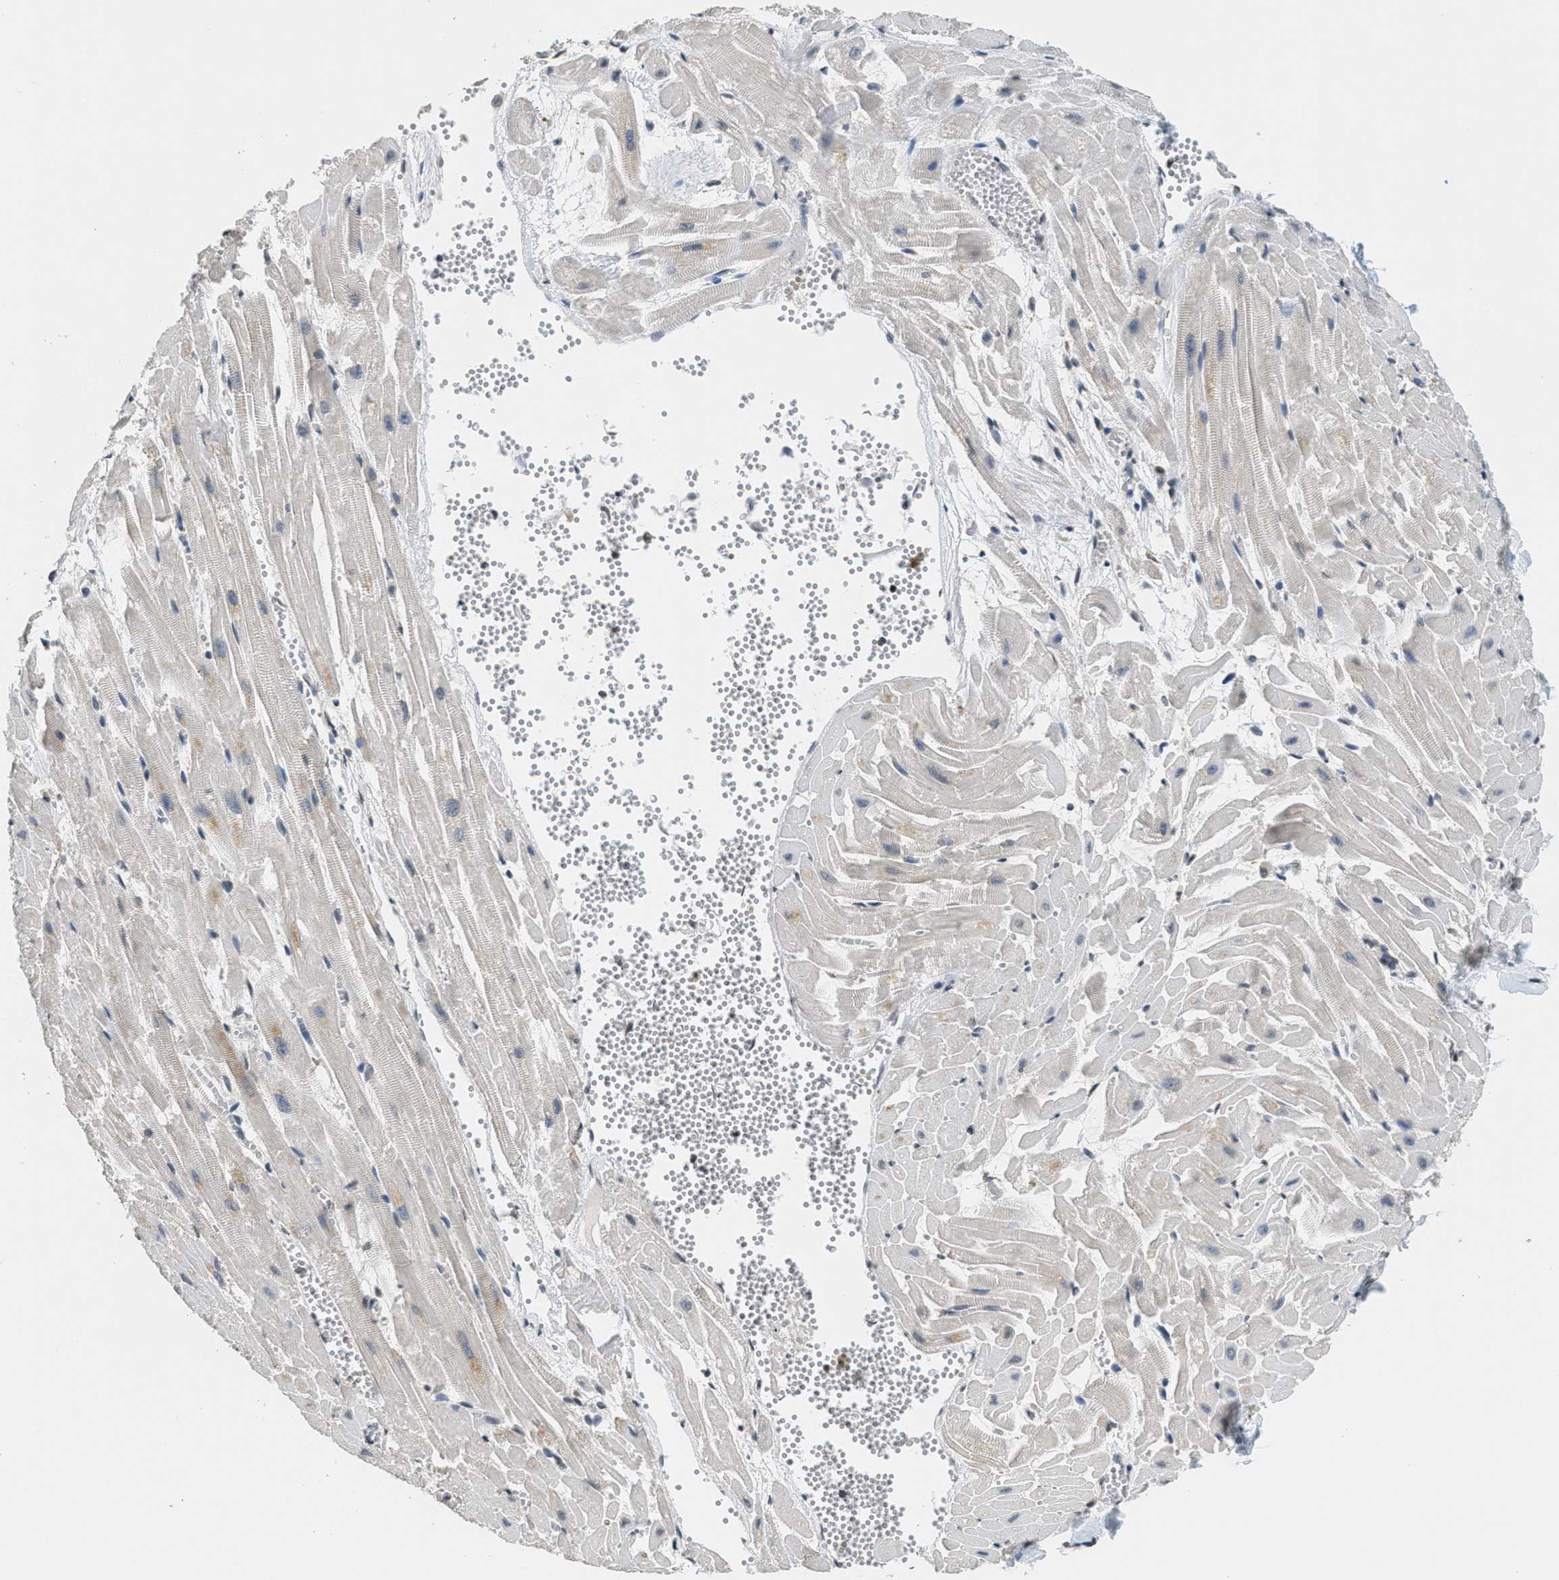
{"staining": {"intensity": "weak", "quantity": "<25%", "location": "cytoplasmic/membranous"}, "tissue": "heart muscle", "cell_type": "Cardiomyocytes", "image_type": "normal", "snomed": [{"axis": "morphology", "description": "Normal tissue, NOS"}, {"axis": "topography", "description": "Heart"}], "caption": "An IHC histopathology image of benign heart muscle is shown. There is no staining in cardiomyocytes of heart muscle. Nuclei are stained in blue.", "gene": "DNAJB1", "patient": {"sex": "female", "age": 19}}